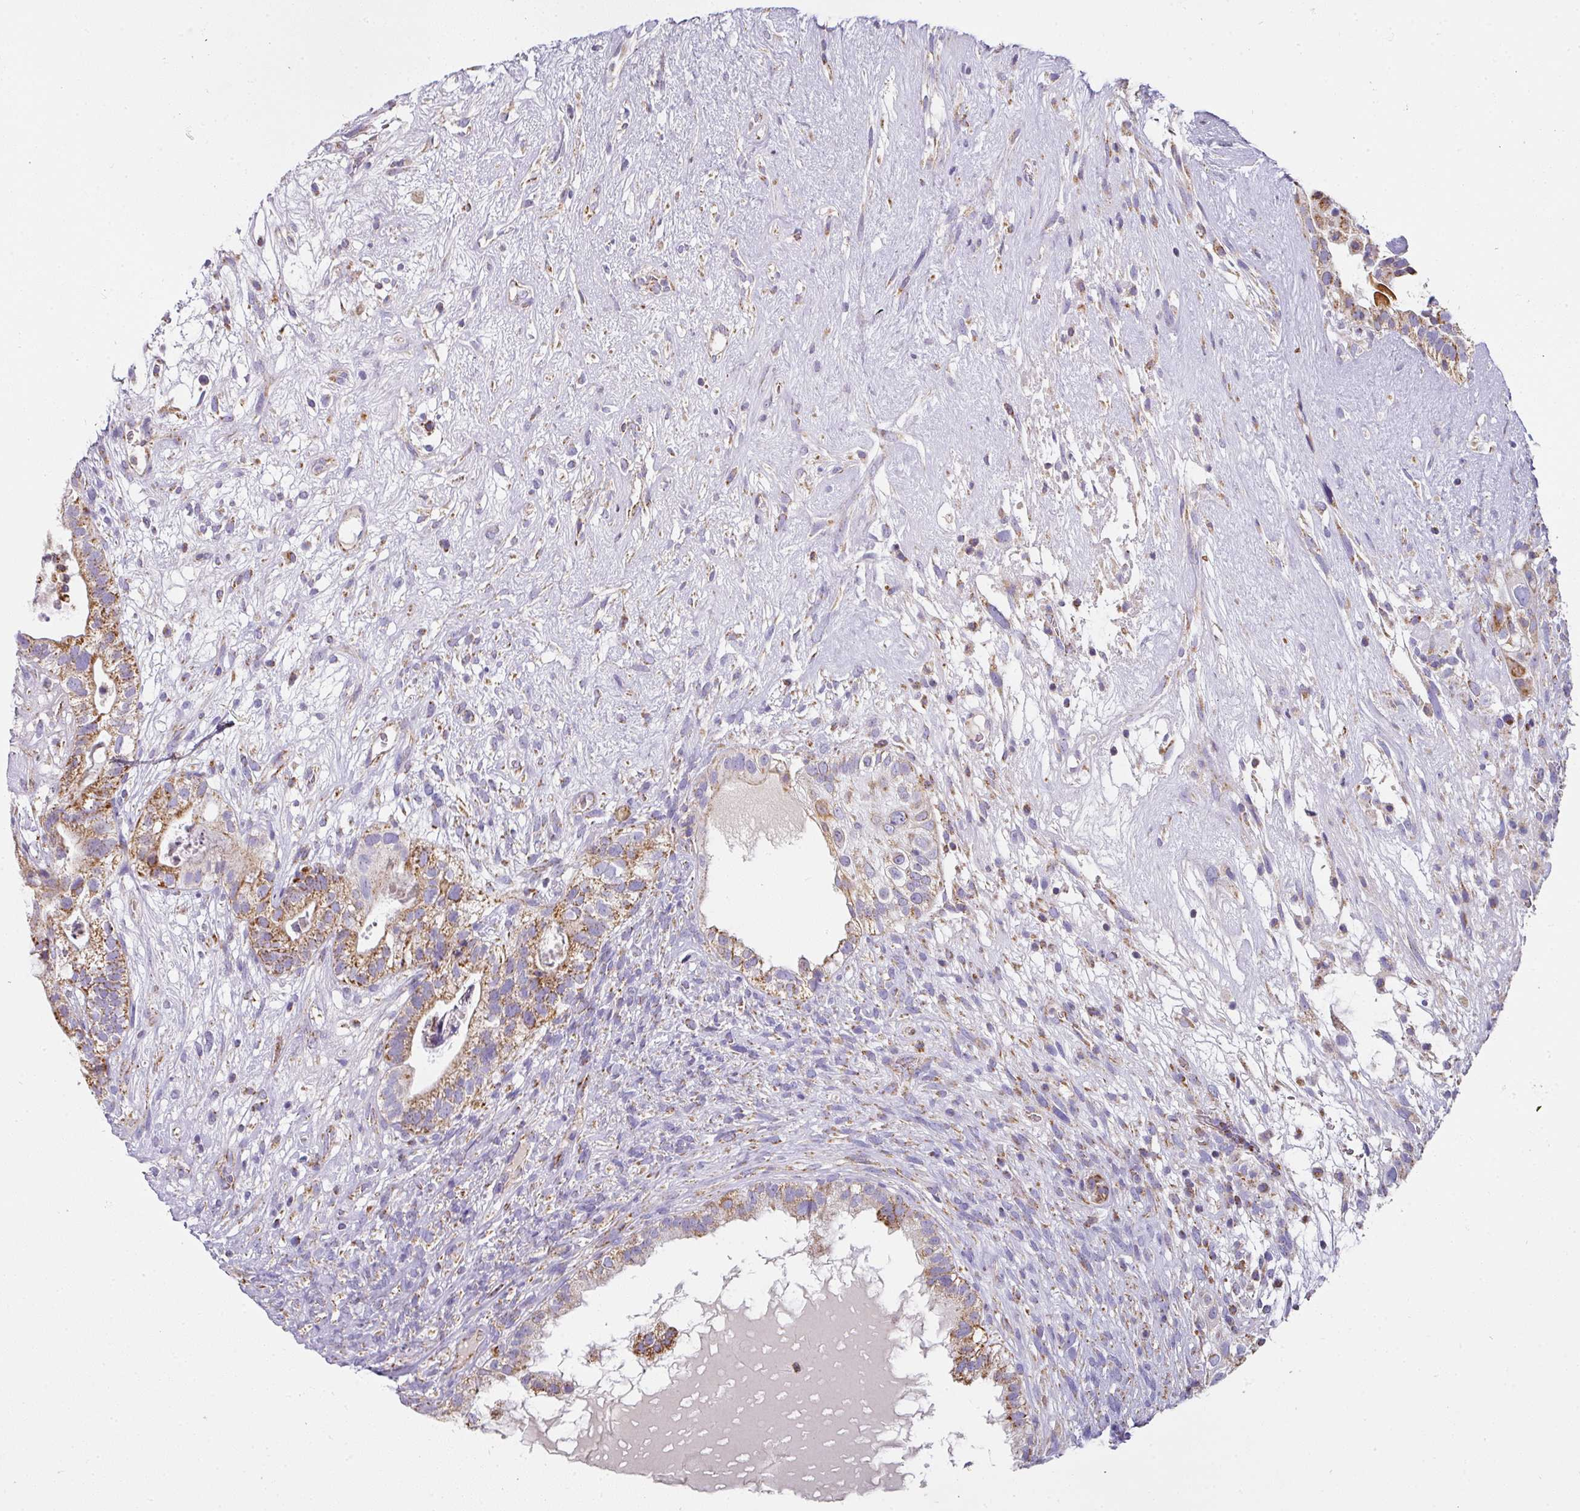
{"staining": {"intensity": "moderate", "quantity": ">75%", "location": "cytoplasmic/membranous"}, "tissue": "testis cancer", "cell_type": "Tumor cells", "image_type": "cancer", "snomed": [{"axis": "morphology", "description": "Seminoma, NOS"}, {"axis": "morphology", "description": "Carcinoma, Embryonal, NOS"}, {"axis": "topography", "description": "Testis"}], "caption": "Protein expression analysis of human testis cancer (embryonal carcinoma) reveals moderate cytoplasmic/membranous expression in approximately >75% of tumor cells. Immunohistochemistry (ihc) stains the protein of interest in brown and the nuclei are stained blue.", "gene": "UQCRFS1", "patient": {"sex": "male", "age": 41}}